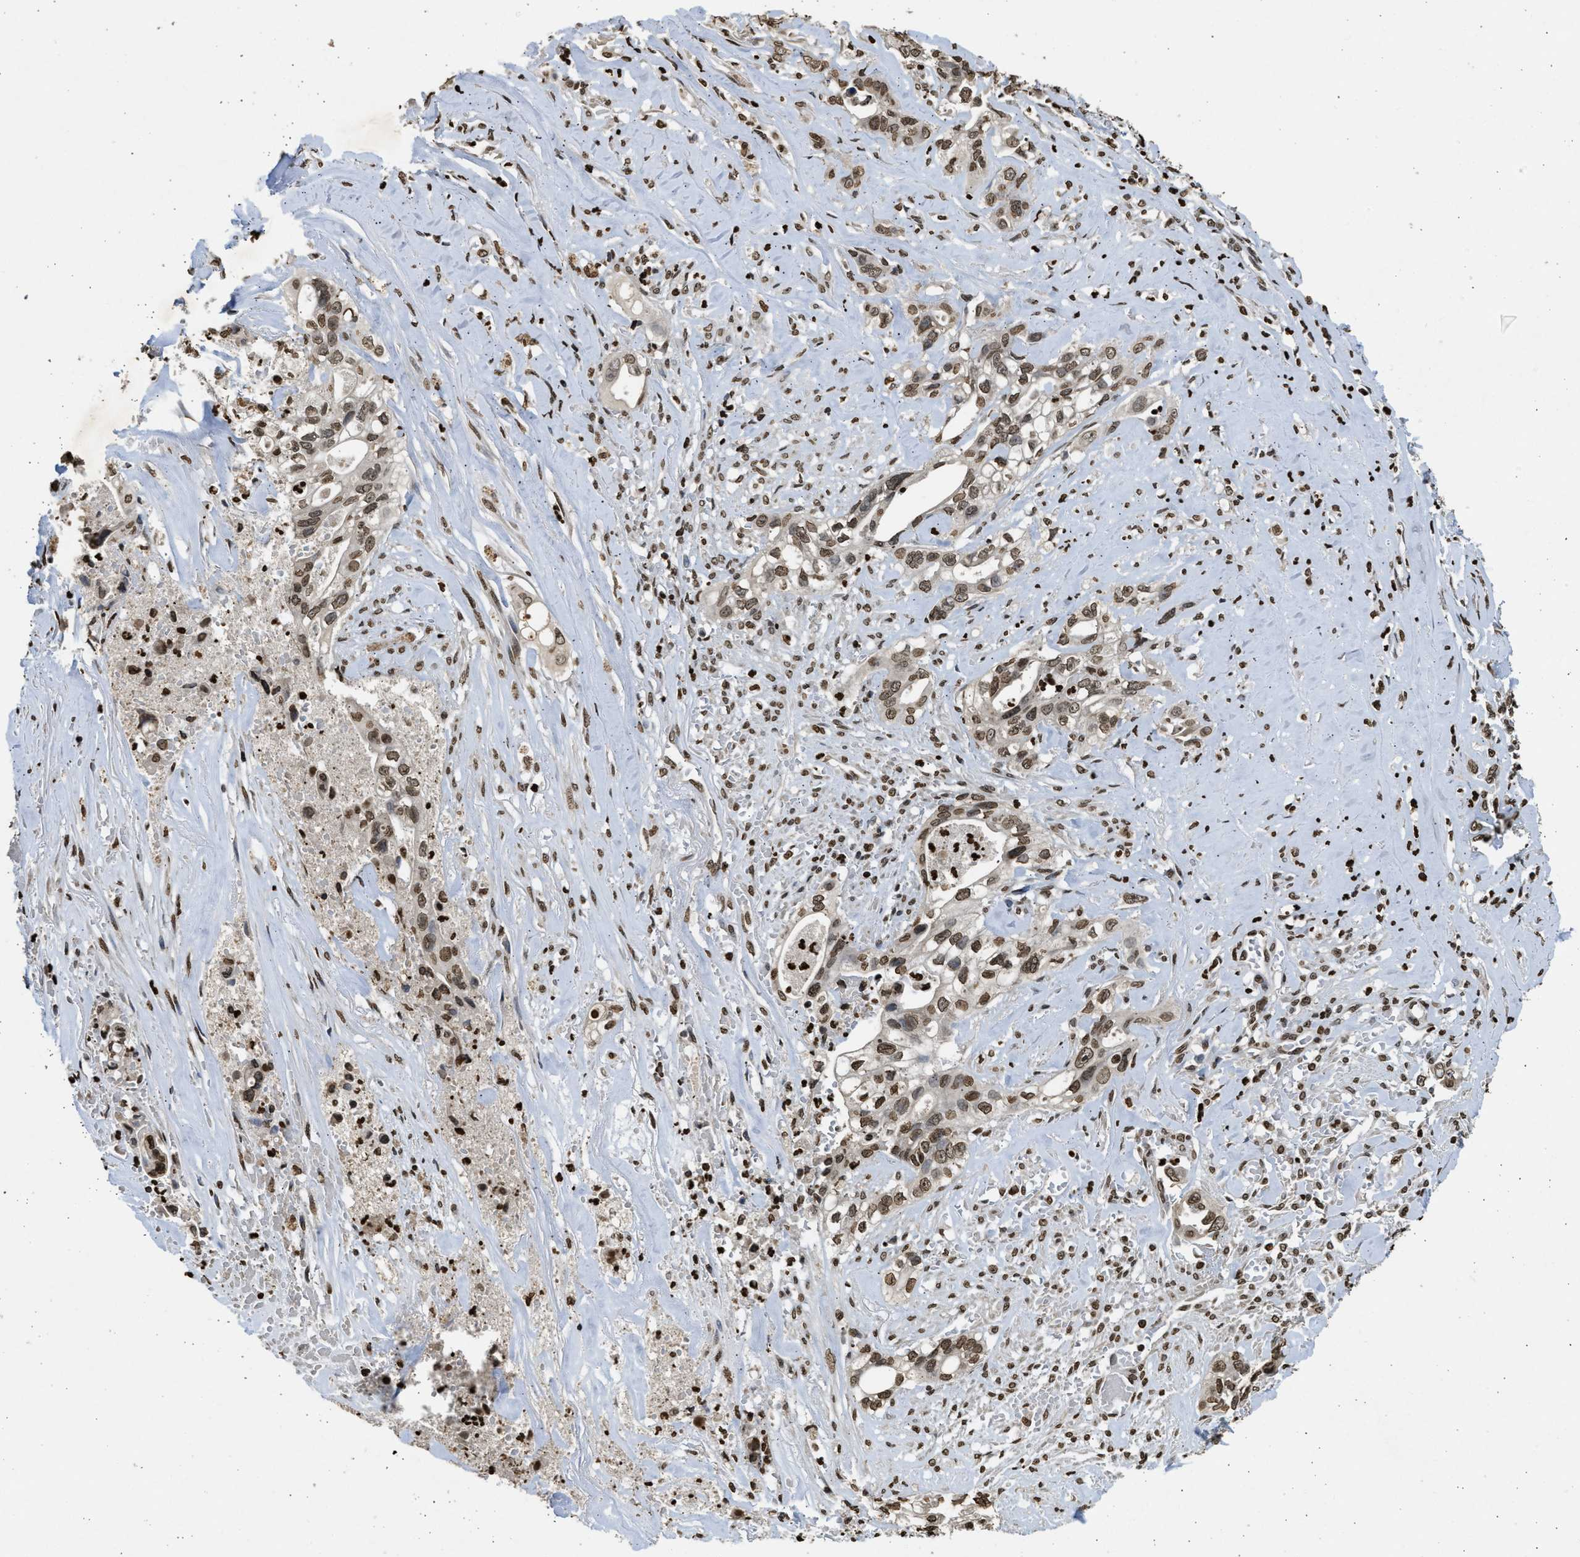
{"staining": {"intensity": "moderate", "quantity": ">75%", "location": "nuclear"}, "tissue": "liver cancer", "cell_type": "Tumor cells", "image_type": "cancer", "snomed": [{"axis": "morphology", "description": "Cholangiocarcinoma"}, {"axis": "topography", "description": "Liver"}], "caption": "Liver cancer (cholangiocarcinoma) stained with a brown dye displays moderate nuclear positive positivity in about >75% of tumor cells.", "gene": "RRAGC", "patient": {"sex": "female", "age": 70}}